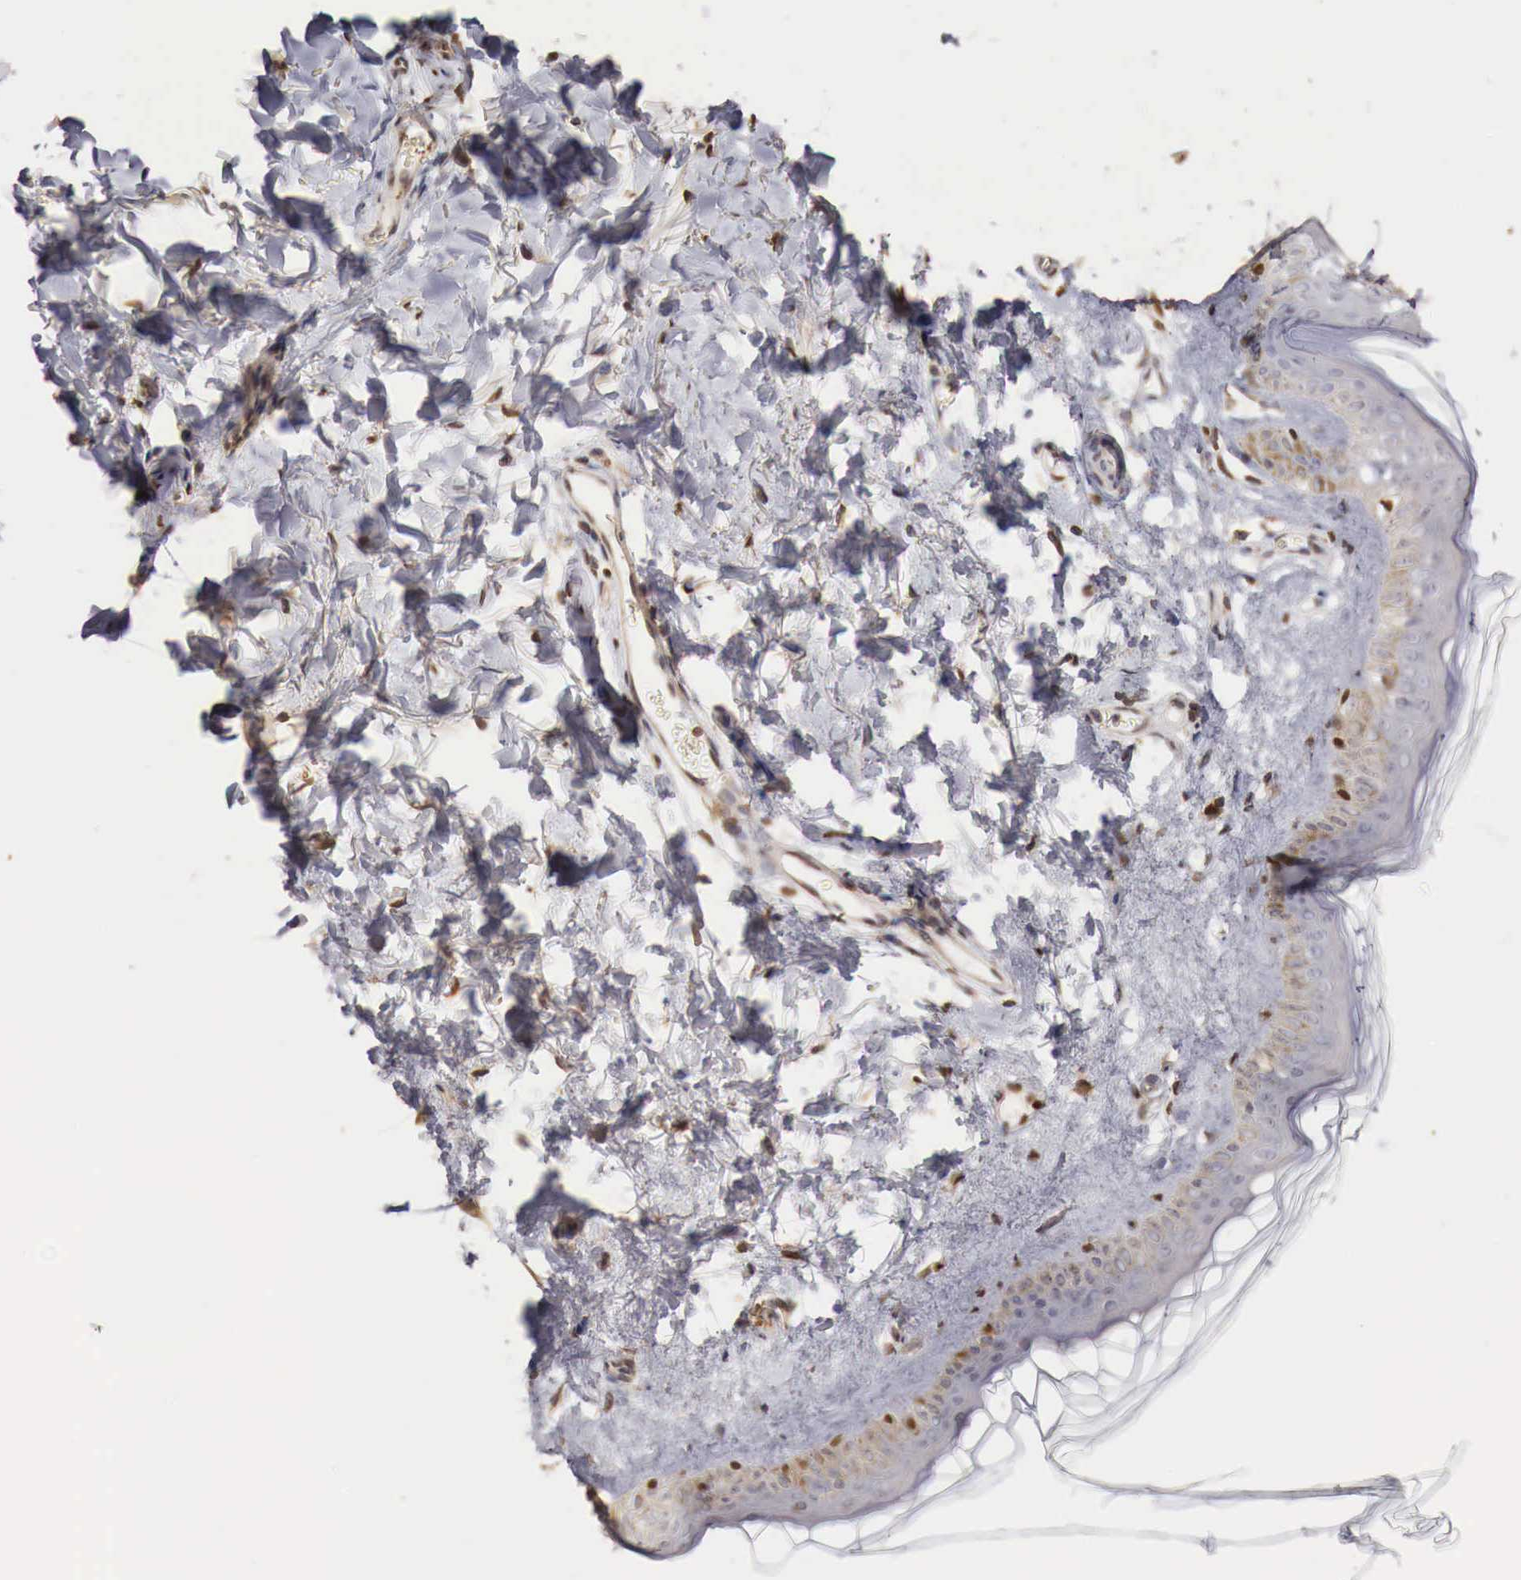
{"staining": {"intensity": "moderate", "quantity": ">75%", "location": "cytoplasmic/membranous,nuclear"}, "tissue": "skin", "cell_type": "Fibroblasts", "image_type": "normal", "snomed": [{"axis": "morphology", "description": "Normal tissue, NOS"}, {"axis": "topography", "description": "Skin"}], "caption": "Protein staining of normal skin reveals moderate cytoplasmic/membranous,nuclear positivity in about >75% of fibroblasts. (DAB (3,3'-diaminobenzidine) IHC with brightfield microscopy, high magnification).", "gene": "KHDRBS2", "patient": {"sex": "female", "age": 56}}